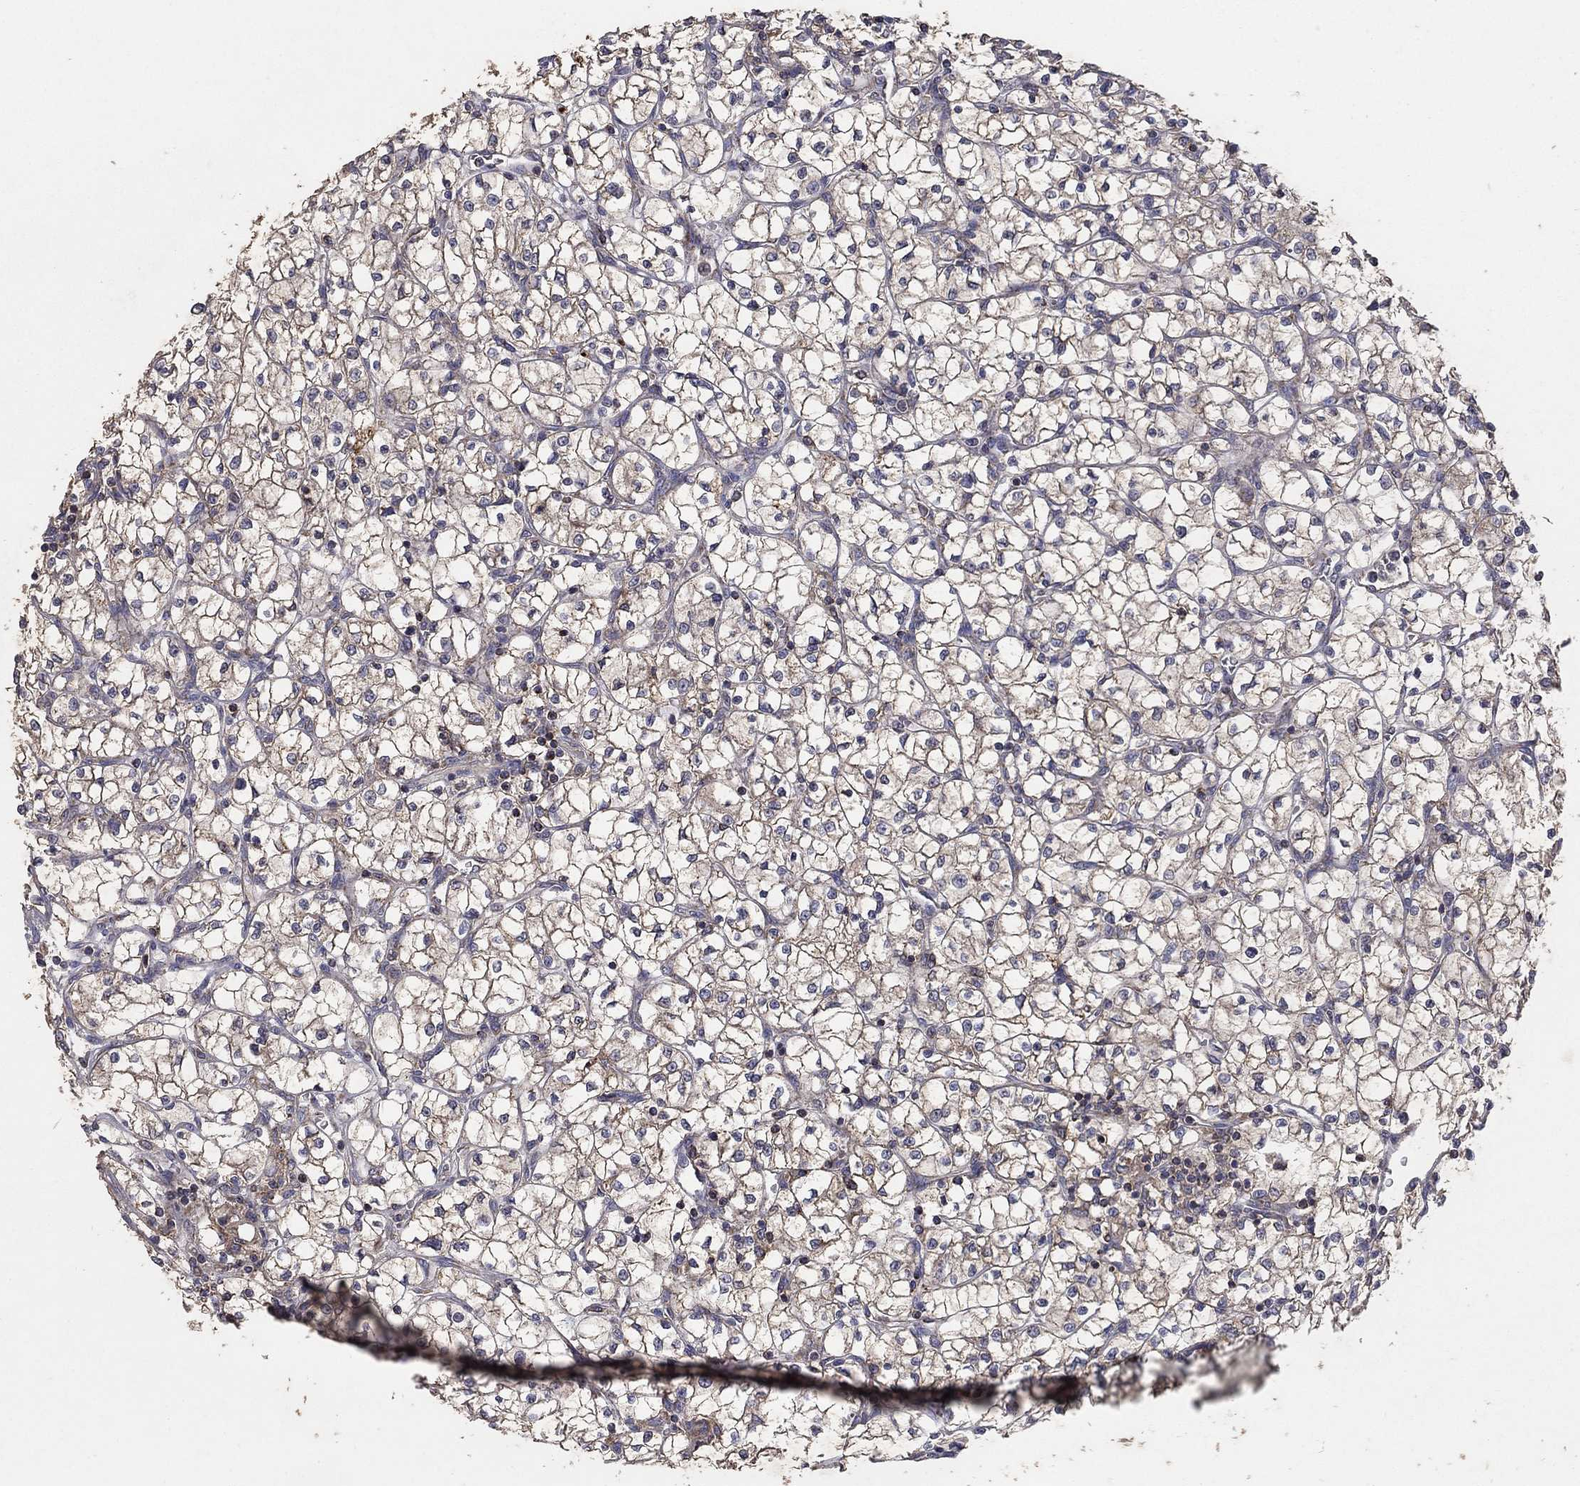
{"staining": {"intensity": "weak", "quantity": ">75%", "location": "cytoplasmic/membranous"}, "tissue": "renal cancer", "cell_type": "Tumor cells", "image_type": "cancer", "snomed": [{"axis": "morphology", "description": "Adenocarcinoma, NOS"}, {"axis": "topography", "description": "Kidney"}], "caption": "DAB immunohistochemical staining of renal cancer reveals weak cytoplasmic/membranous protein positivity in approximately >75% of tumor cells.", "gene": "GPSM1", "patient": {"sex": "female", "age": 64}}